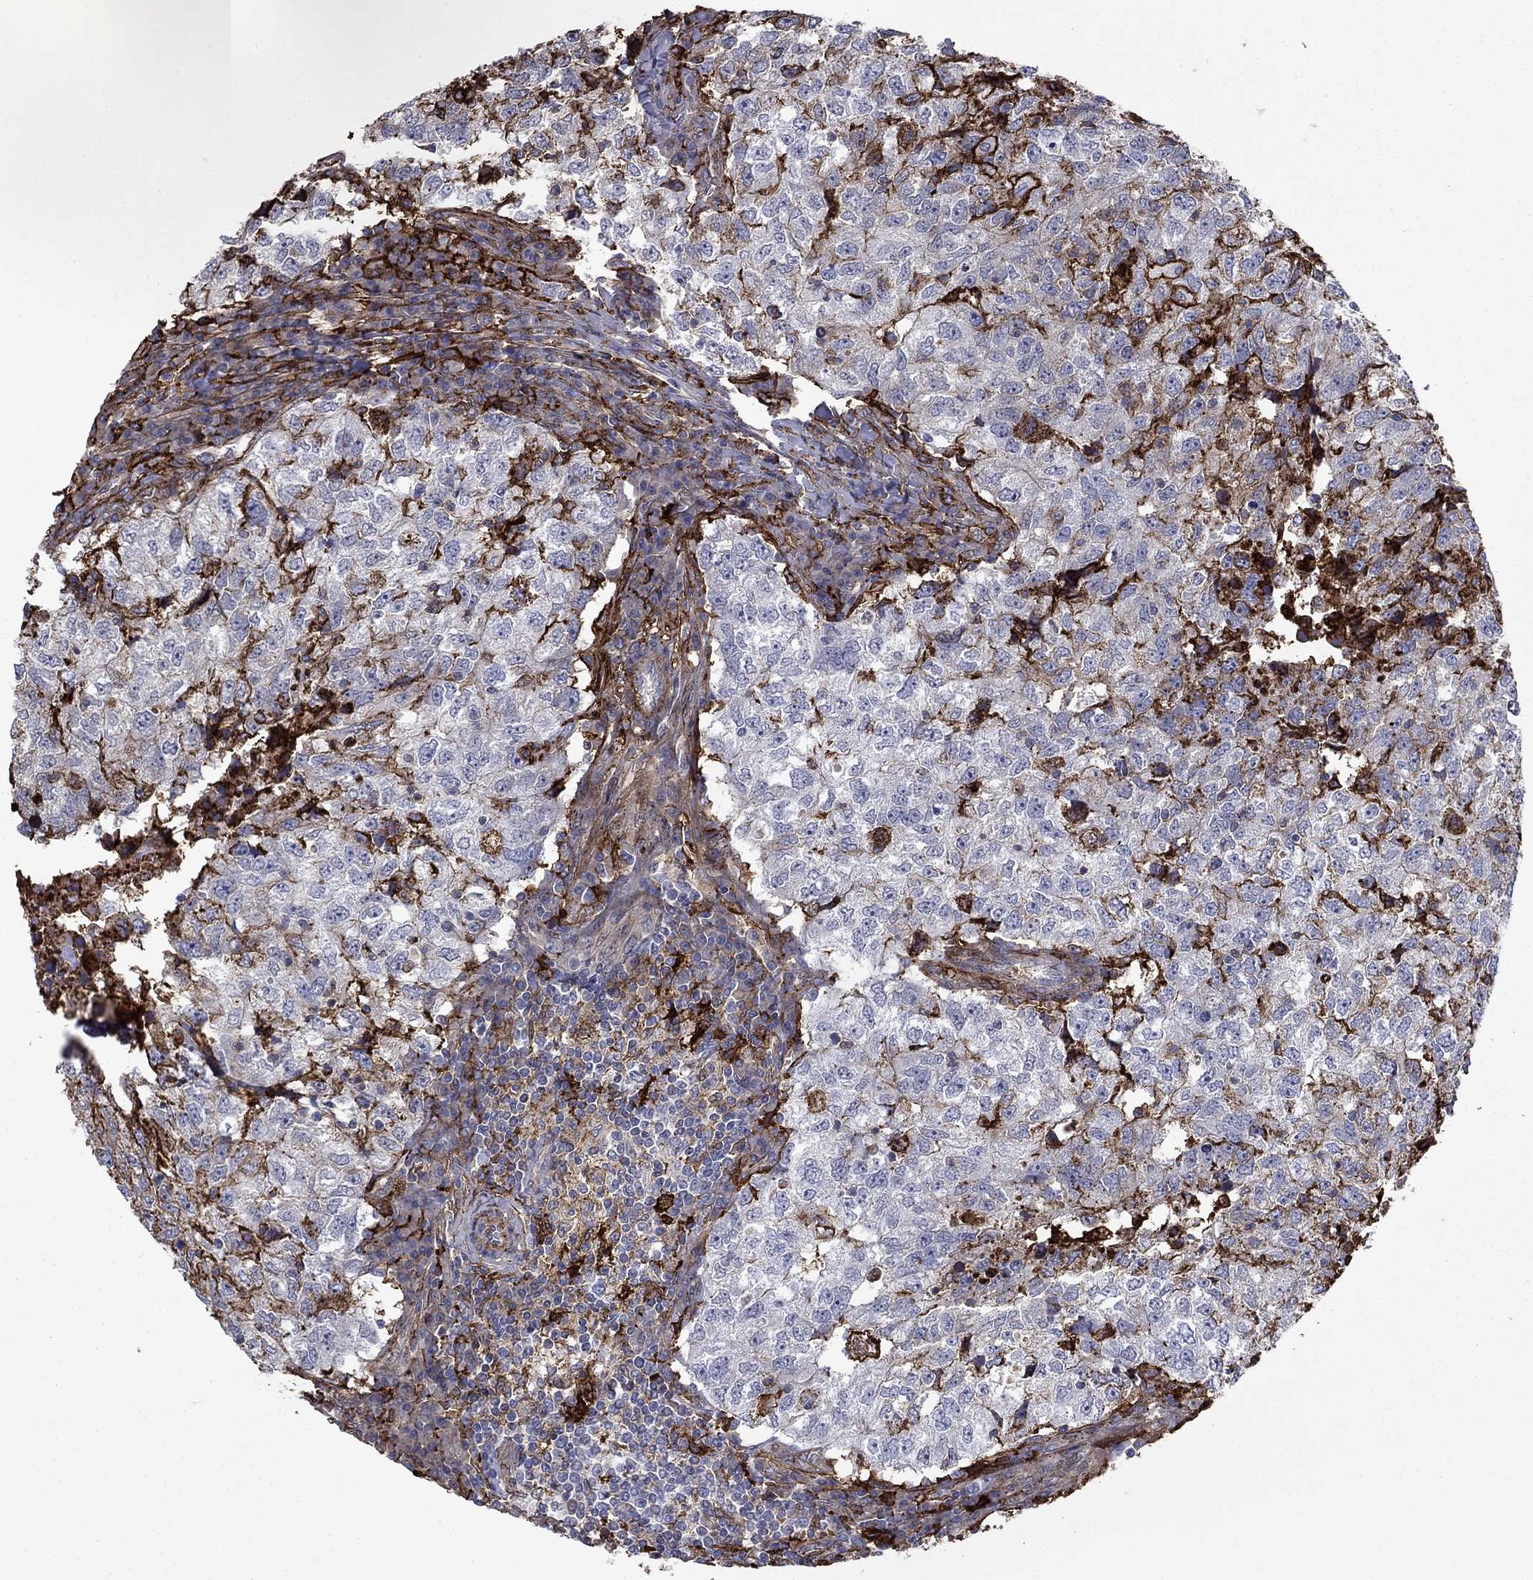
{"staining": {"intensity": "negative", "quantity": "none", "location": "none"}, "tissue": "breast cancer", "cell_type": "Tumor cells", "image_type": "cancer", "snomed": [{"axis": "morphology", "description": "Duct carcinoma"}, {"axis": "topography", "description": "Breast"}], "caption": "Breast cancer (infiltrating ductal carcinoma) was stained to show a protein in brown. There is no significant expression in tumor cells.", "gene": "PLAU", "patient": {"sex": "female", "age": 30}}